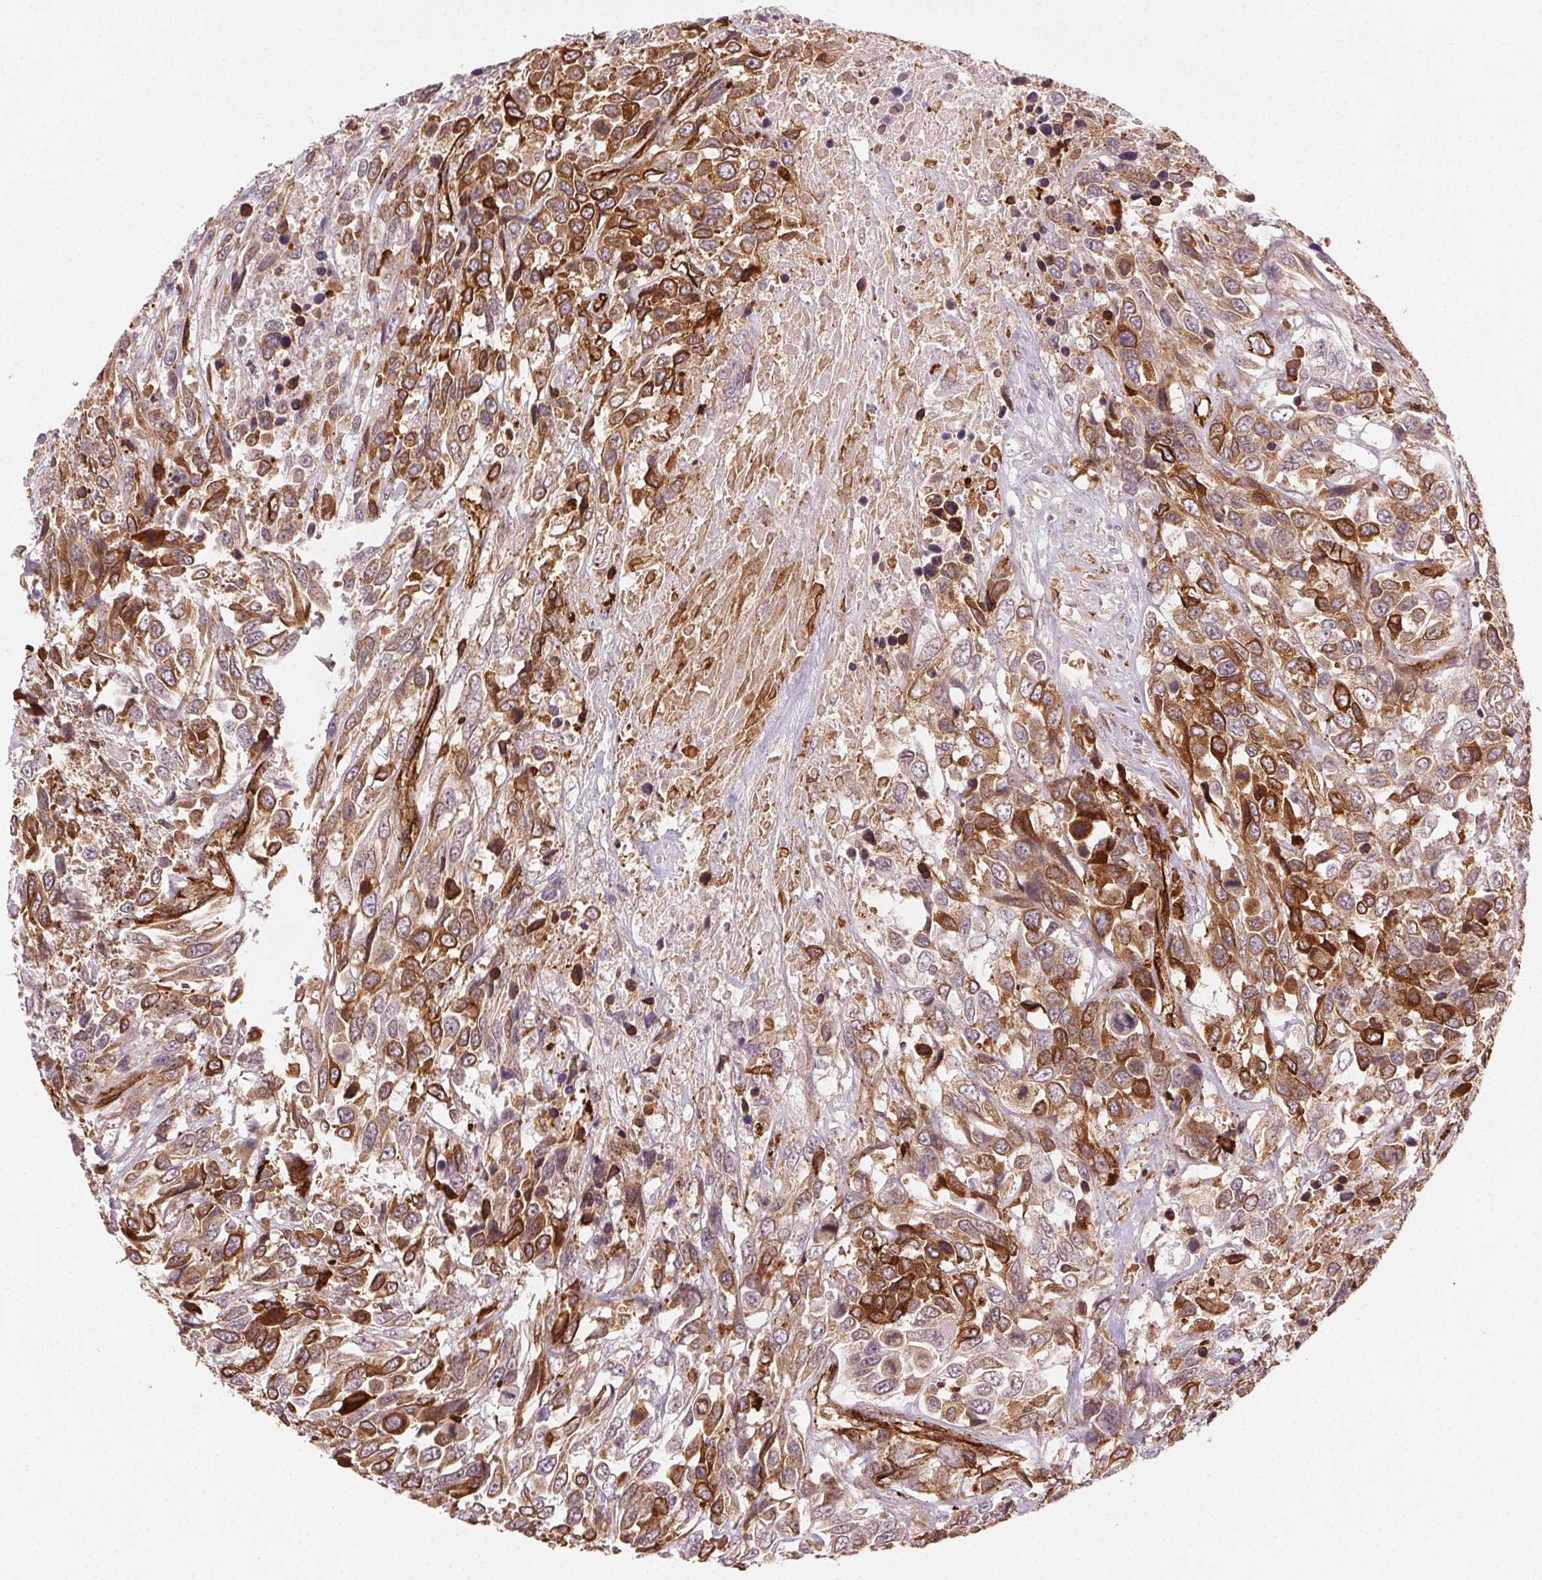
{"staining": {"intensity": "moderate", "quantity": ">75%", "location": "cytoplasmic/membranous"}, "tissue": "urothelial cancer", "cell_type": "Tumor cells", "image_type": "cancer", "snomed": [{"axis": "morphology", "description": "Urothelial carcinoma, High grade"}, {"axis": "topography", "description": "Urinary bladder"}], "caption": "Urothelial cancer stained for a protein demonstrates moderate cytoplasmic/membranous positivity in tumor cells. The staining is performed using DAB brown chromogen to label protein expression. The nuclei are counter-stained blue using hematoxylin.", "gene": "RNASET2", "patient": {"sex": "female", "age": 70}}